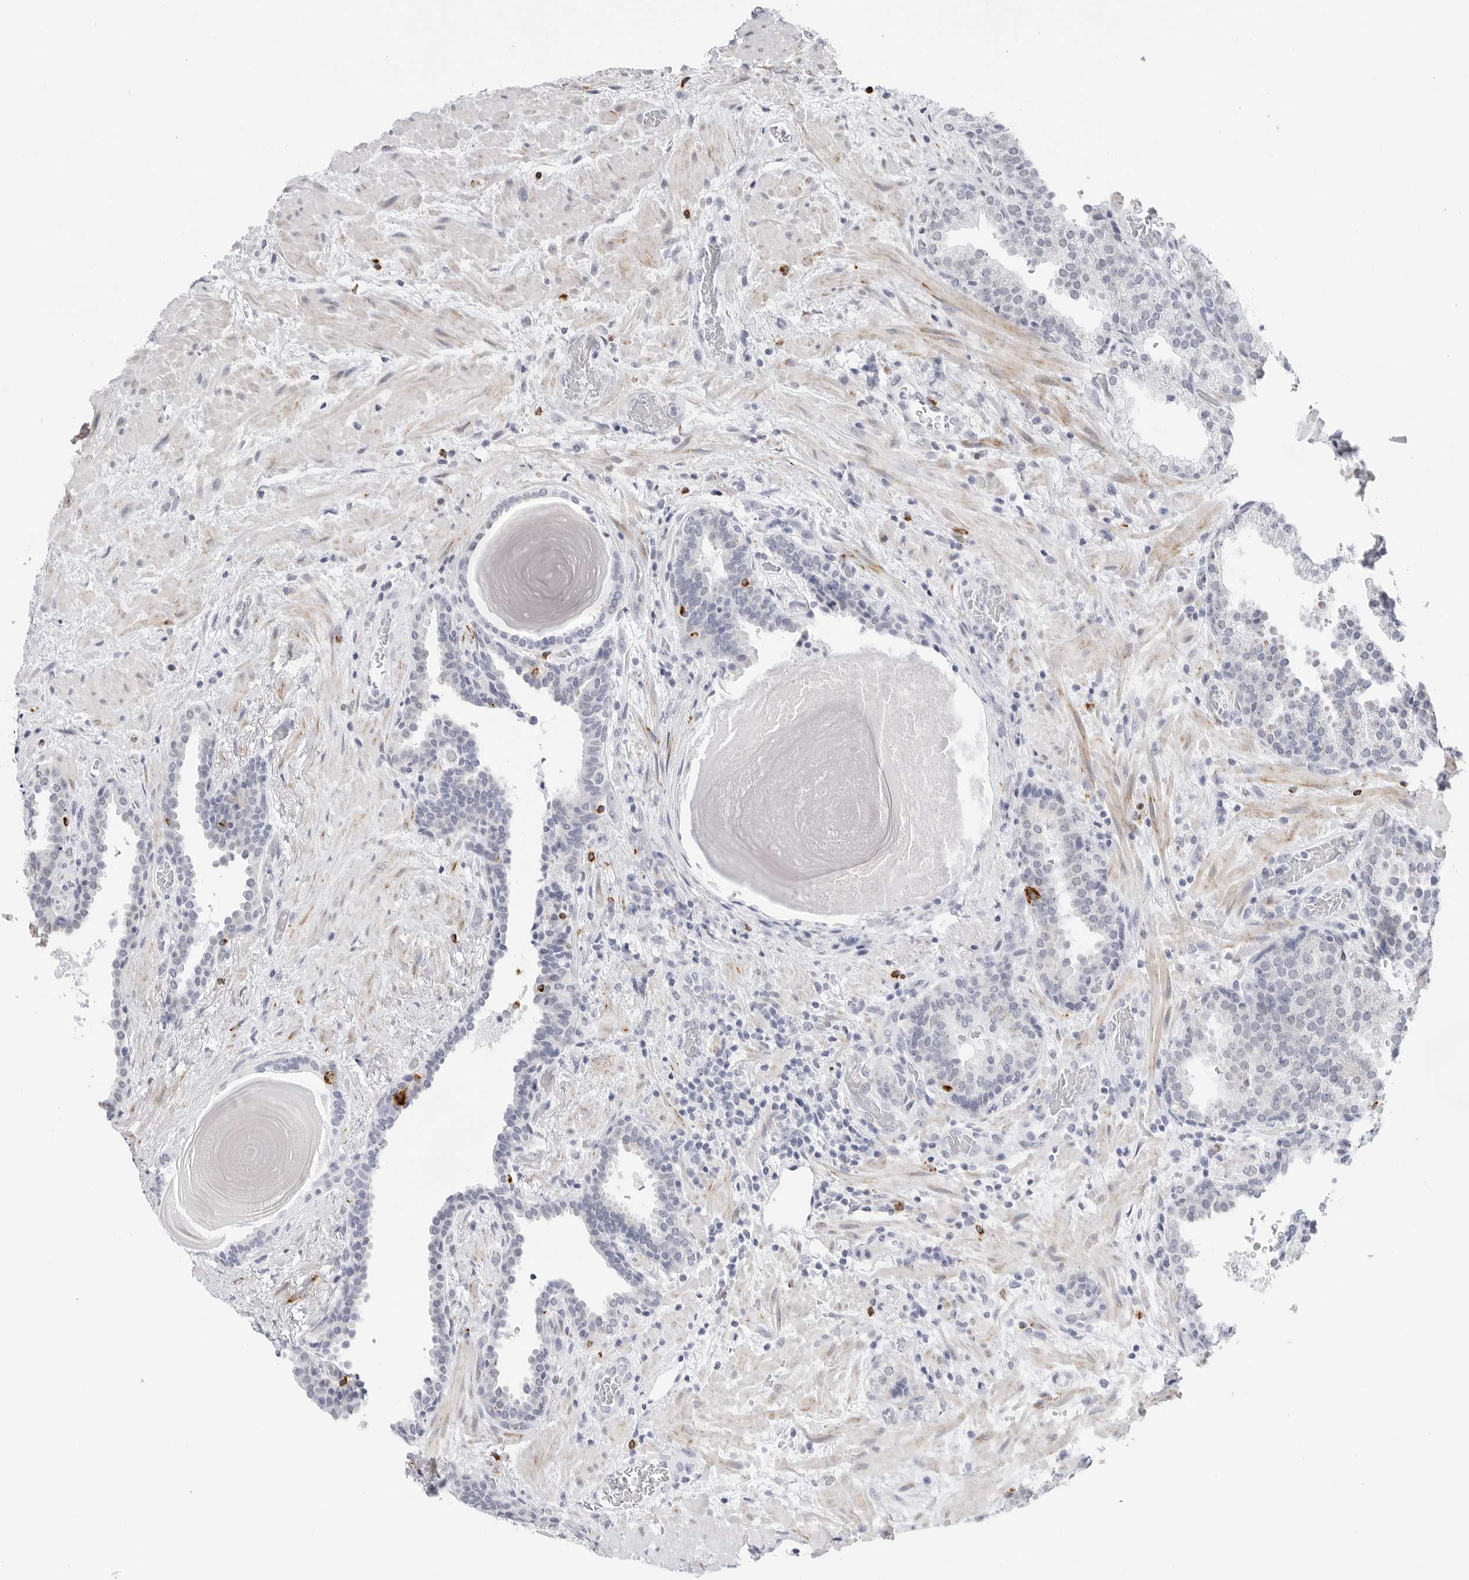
{"staining": {"intensity": "negative", "quantity": "none", "location": "none"}, "tissue": "prostate", "cell_type": "Glandular cells", "image_type": "normal", "snomed": [{"axis": "morphology", "description": "Normal tissue, NOS"}, {"axis": "topography", "description": "Prostate"}], "caption": "Immunohistochemistry (IHC) photomicrograph of normal prostate: human prostate stained with DAB (3,3'-diaminobenzidine) displays no significant protein positivity in glandular cells. (DAB (3,3'-diaminobenzidine) immunohistochemistry visualized using brightfield microscopy, high magnification).", "gene": "HSPB7", "patient": {"sex": "male", "age": 48}}